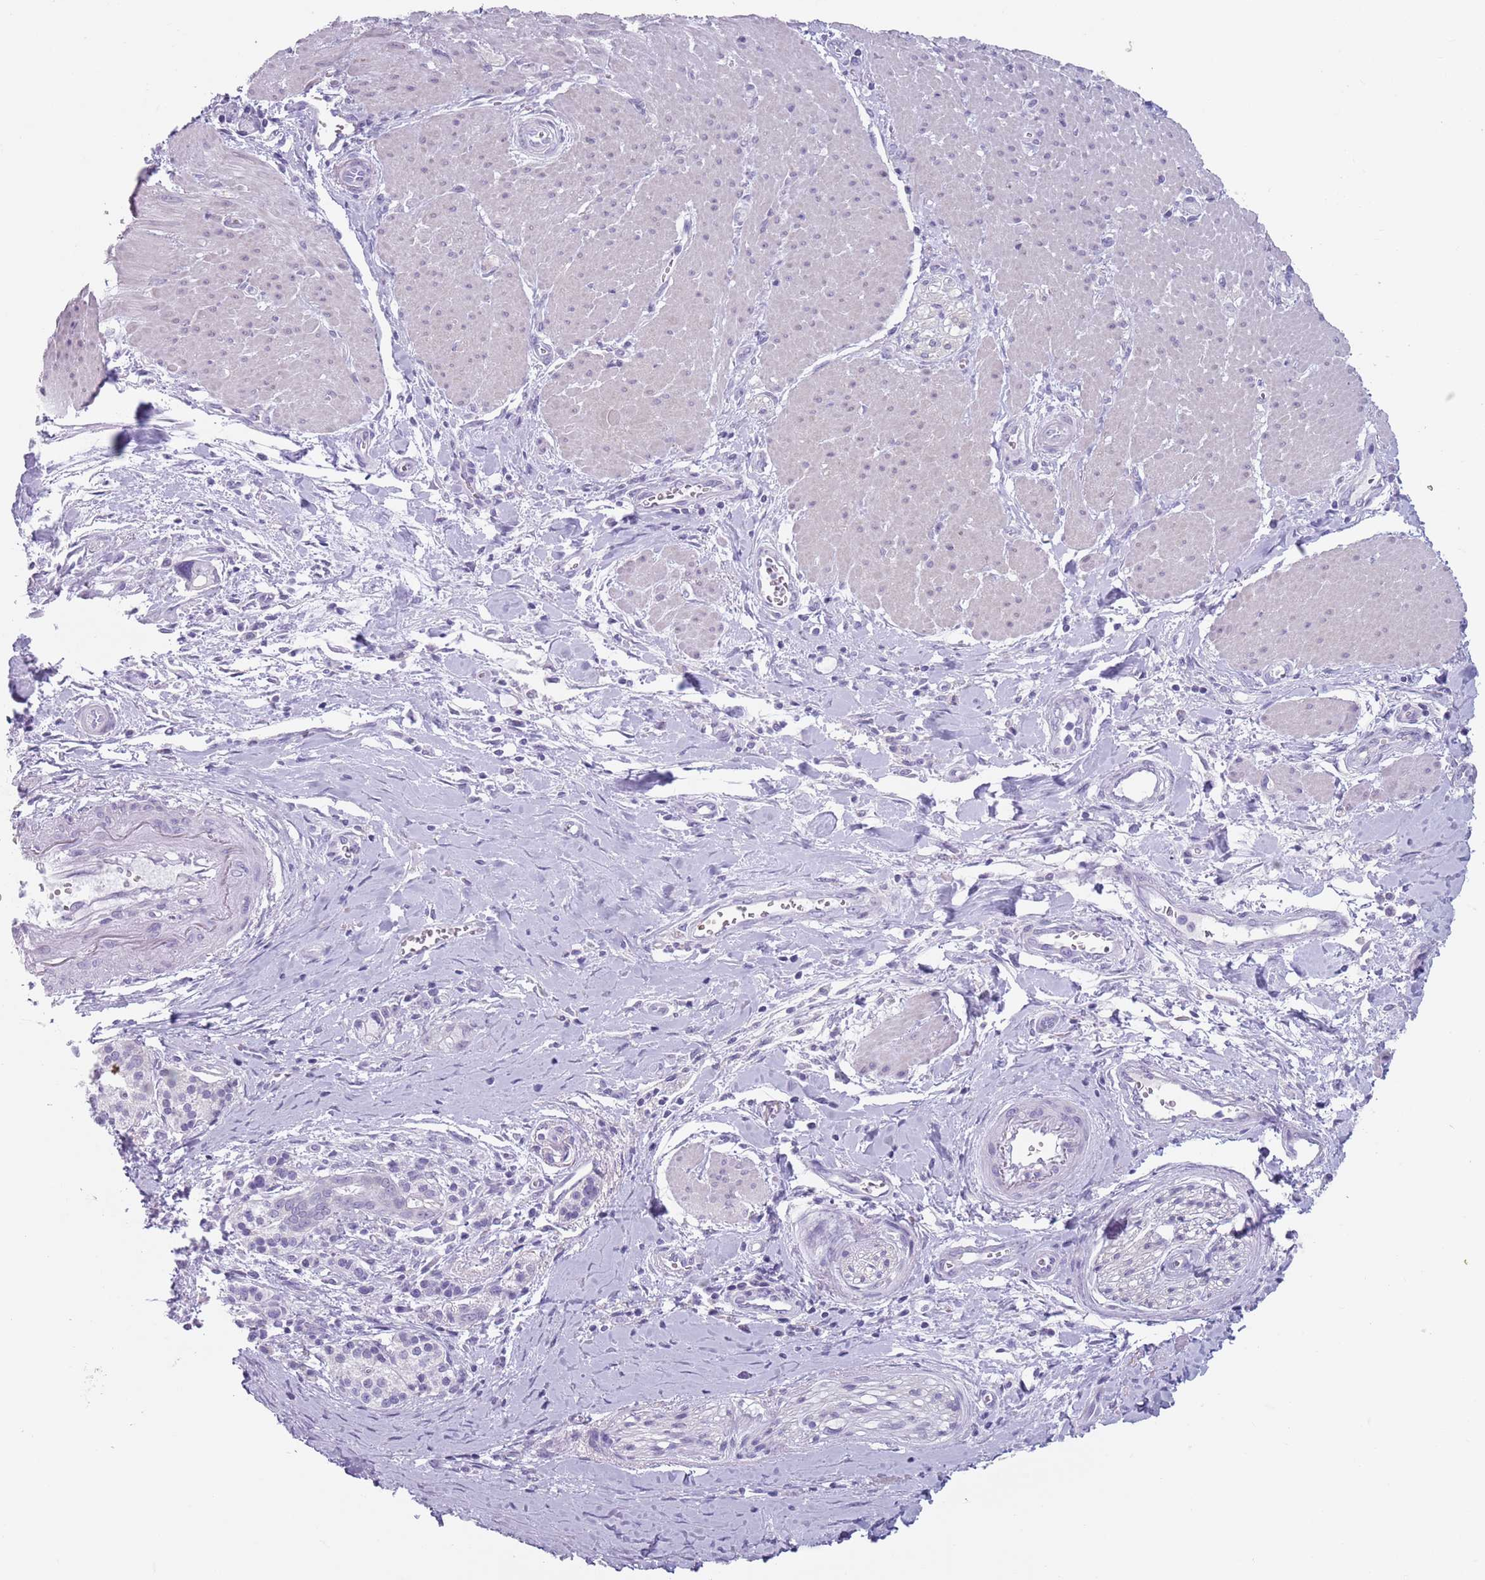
{"staining": {"intensity": "negative", "quantity": "none", "location": "none"}, "tissue": "pancreatic cancer", "cell_type": "Tumor cells", "image_type": "cancer", "snomed": [{"axis": "morphology", "description": "Adenocarcinoma, NOS"}, {"axis": "topography", "description": "Pancreas"}], "caption": "A micrograph of human pancreatic cancer is negative for staining in tumor cells.", "gene": "SPESP1", "patient": {"sex": "male", "age": 68}}